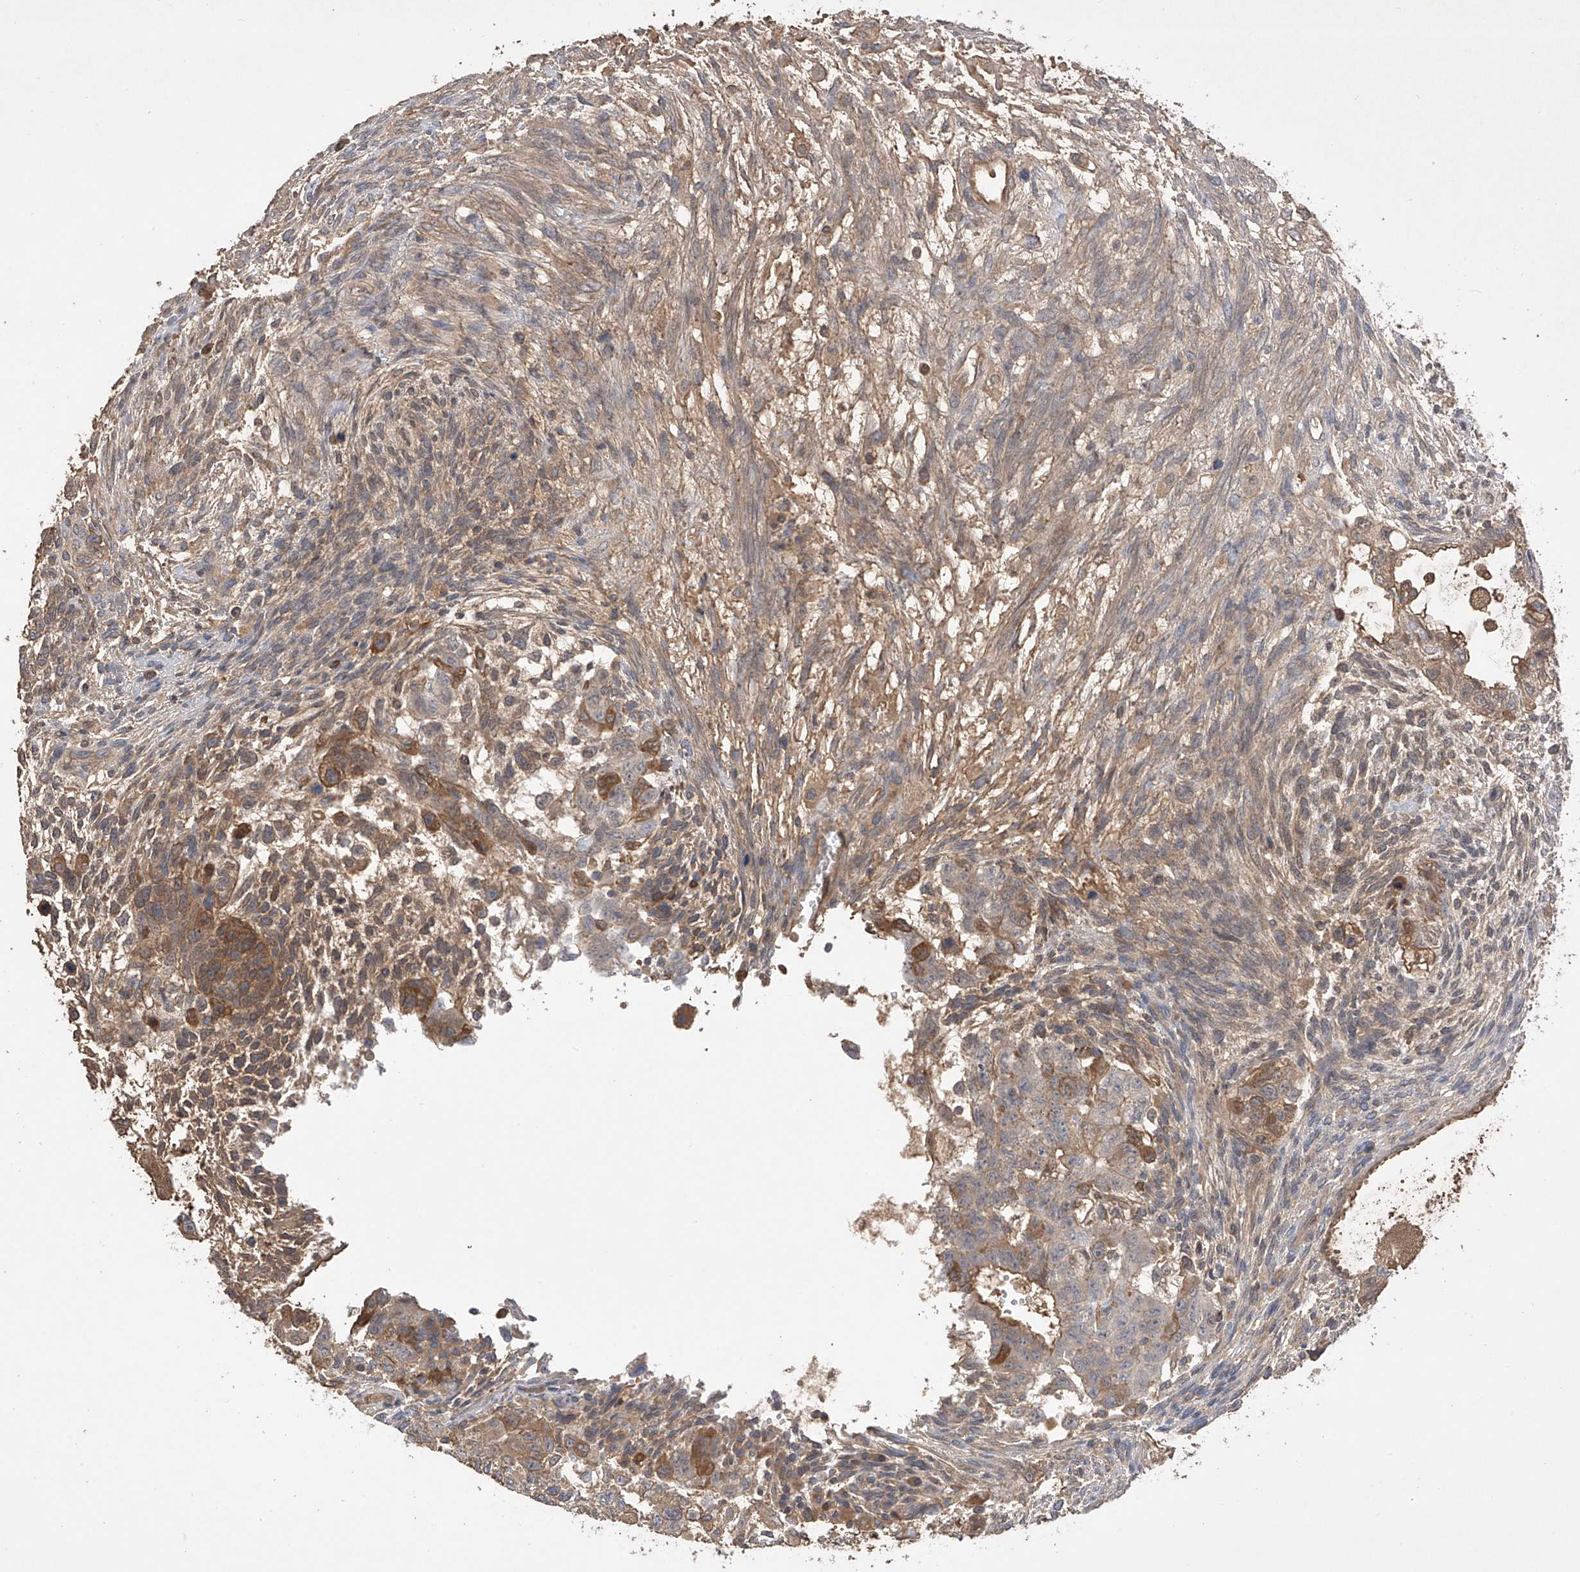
{"staining": {"intensity": "moderate", "quantity": "25%-75%", "location": "cytoplasmic/membranous"}, "tissue": "testis cancer", "cell_type": "Tumor cells", "image_type": "cancer", "snomed": [{"axis": "morphology", "description": "Carcinoma, Embryonal, NOS"}, {"axis": "topography", "description": "Testis"}], "caption": "About 25%-75% of tumor cells in human testis cancer demonstrate moderate cytoplasmic/membranous protein positivity as visualized by brown immunohistochemical staining.", "gene": "CACNA2D4", "patient": {"sex": "male", "age": 37}}